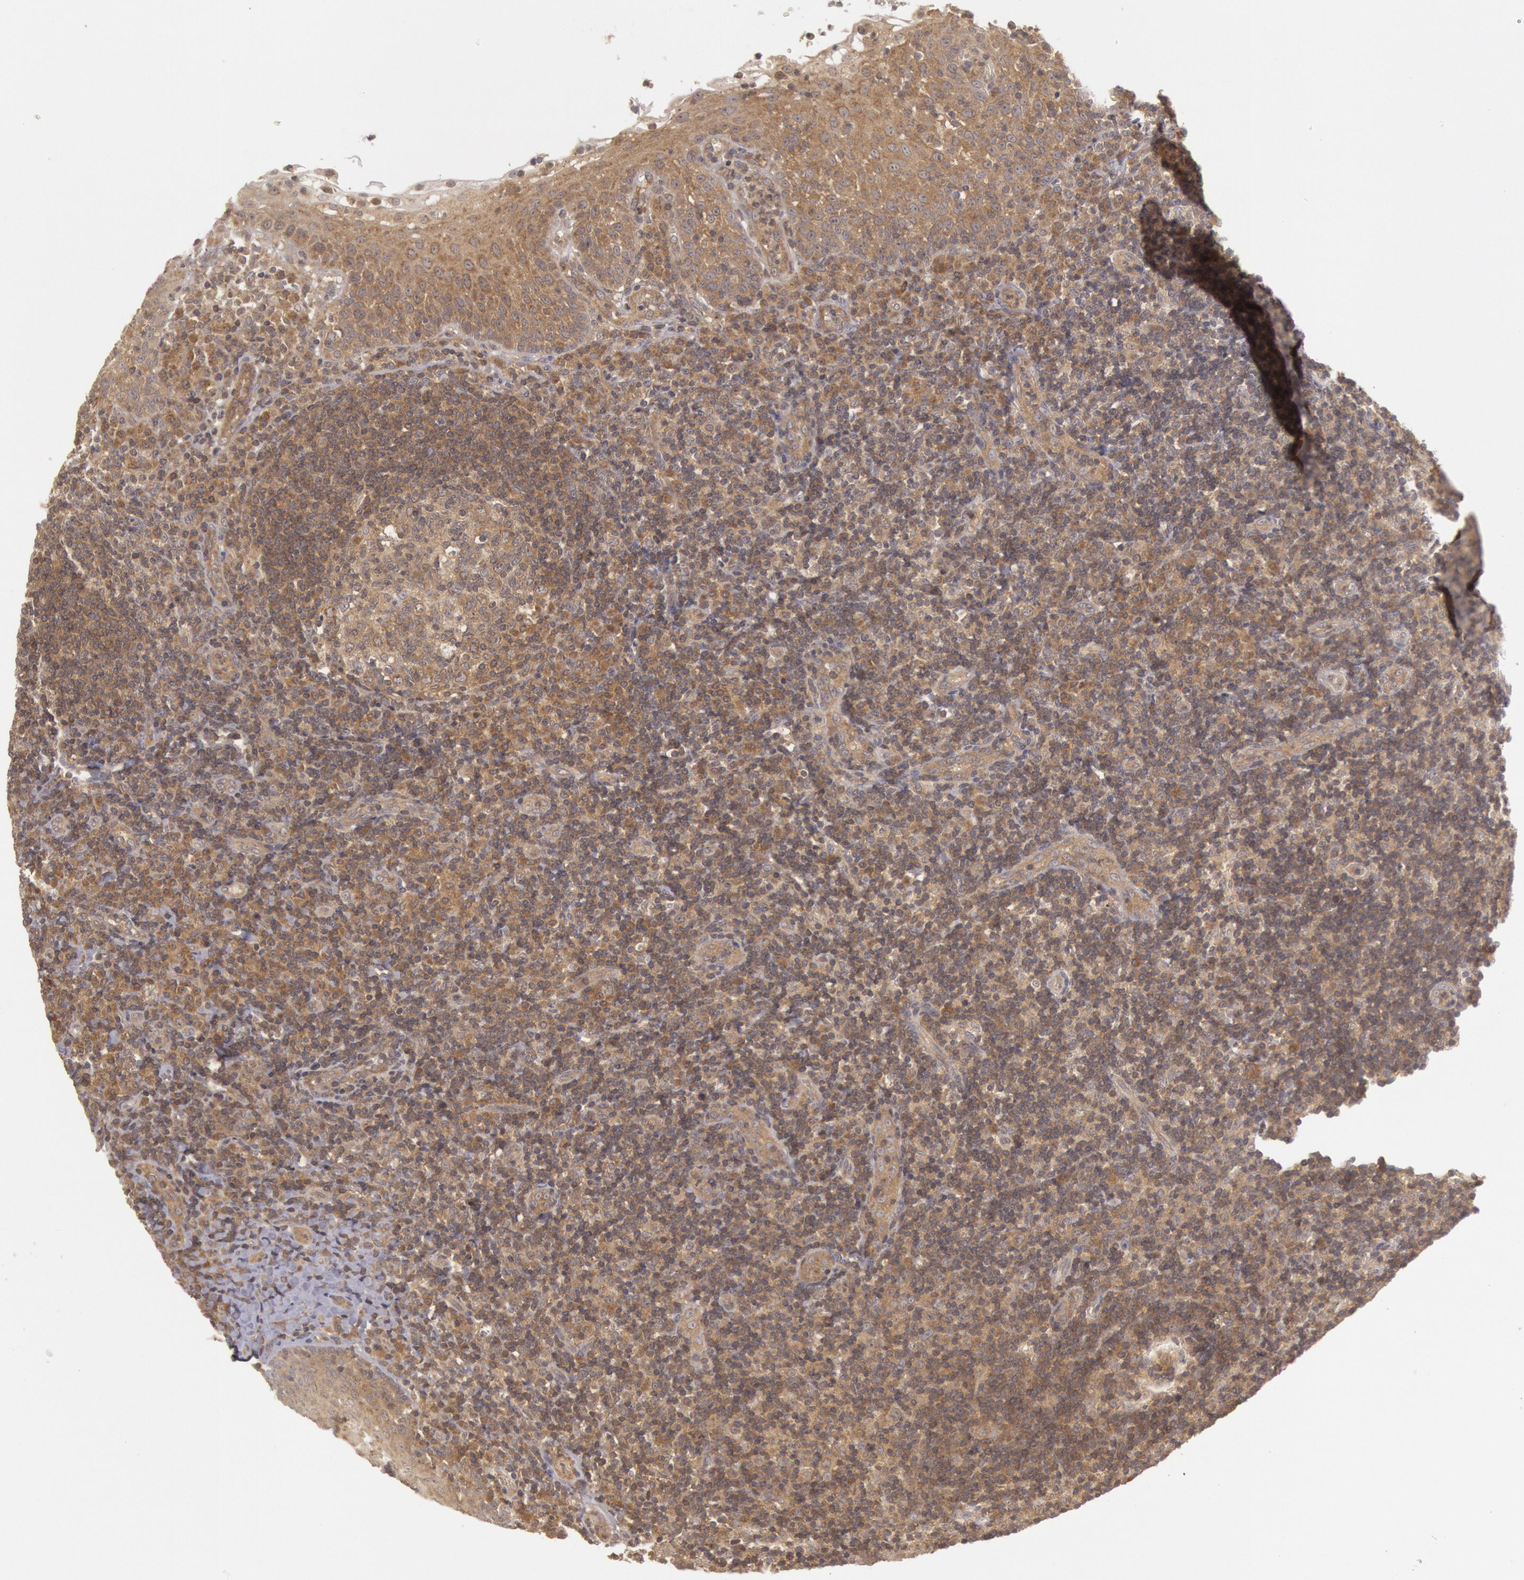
{"staining": {"intensity": "moderate", "quantity": ">75%", "location": "cytoplasmic/membranous"}, "tissue": "tonsil", "cell_type": "Germinal center cells", "image_type": "normal", "snomed": [{"axis": "morphology", "description": "Normal tissue, NOS"}, {"axis": "topography", "description": "Tonsil"}], "caption": "Immunohistochemical staining of benign human tonsil displays medium levels of moderate cytoplasmic/membranous positivity in approximately >75% of germinal center cells. The protein of interest is stained brown, and the nuclei are stained in blue (DAB IHC with brightfield microscopy, high magnification).", "gene": "BRAF", "patient": {"sex": "female", "age": 40}}